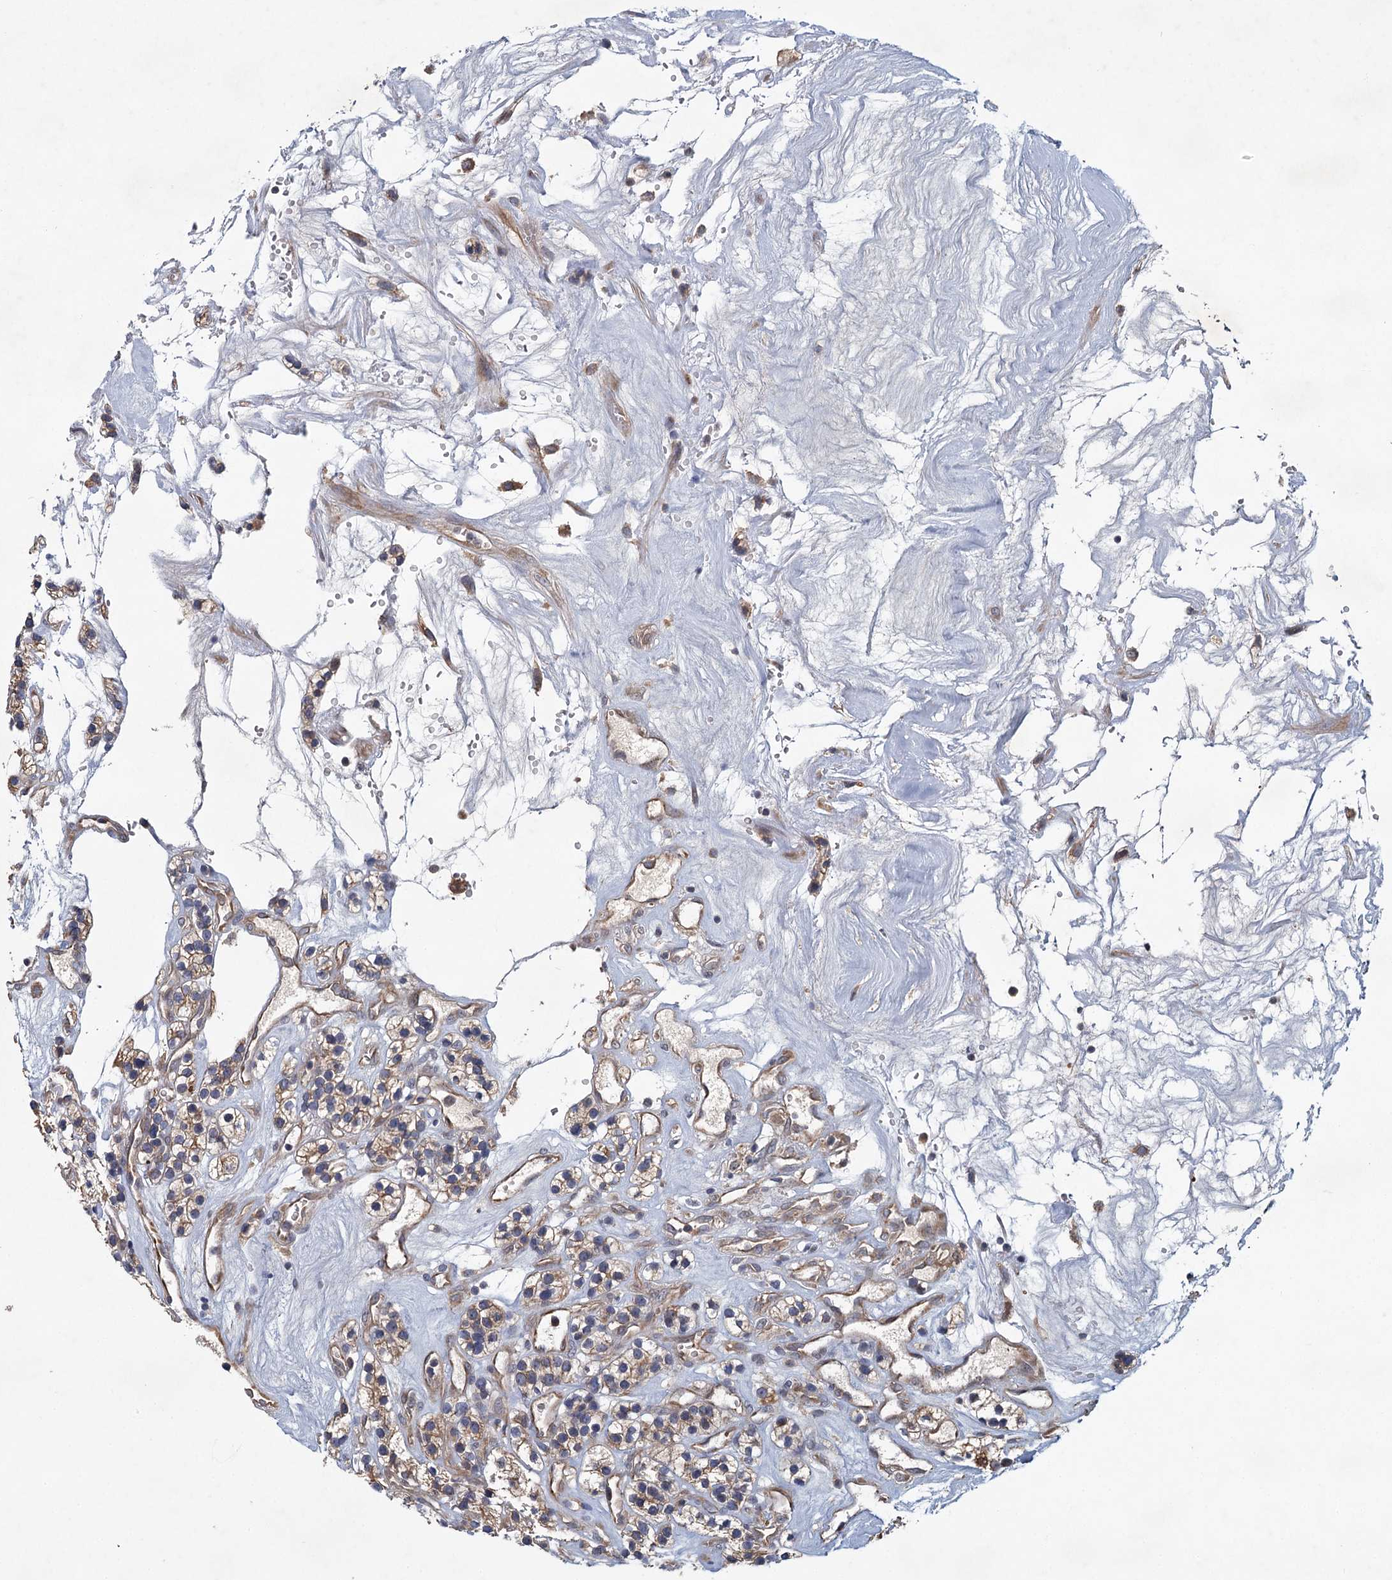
{"staining": {"intensity": "weak", "quantity": ">75%", "location": "cytoplasmic/membranous"}, "tissue": "renal cancer", "cell_type": "Tumor cells", "image_type": "cancer", "snomed": [{"axis": "morphology", "description": "Adenocarcinoma, NOS"}, {"axis": "topography", "description": "Kidney"}], "caption": "The photomicrograph shows staining of renal cancer (adenocarcinoma), revealing weak cytoplasmic/membranous protein staining (brown color) within tumor cells.", "gene": "MTRR", "patient": {"sex": "female", "age": 57}}